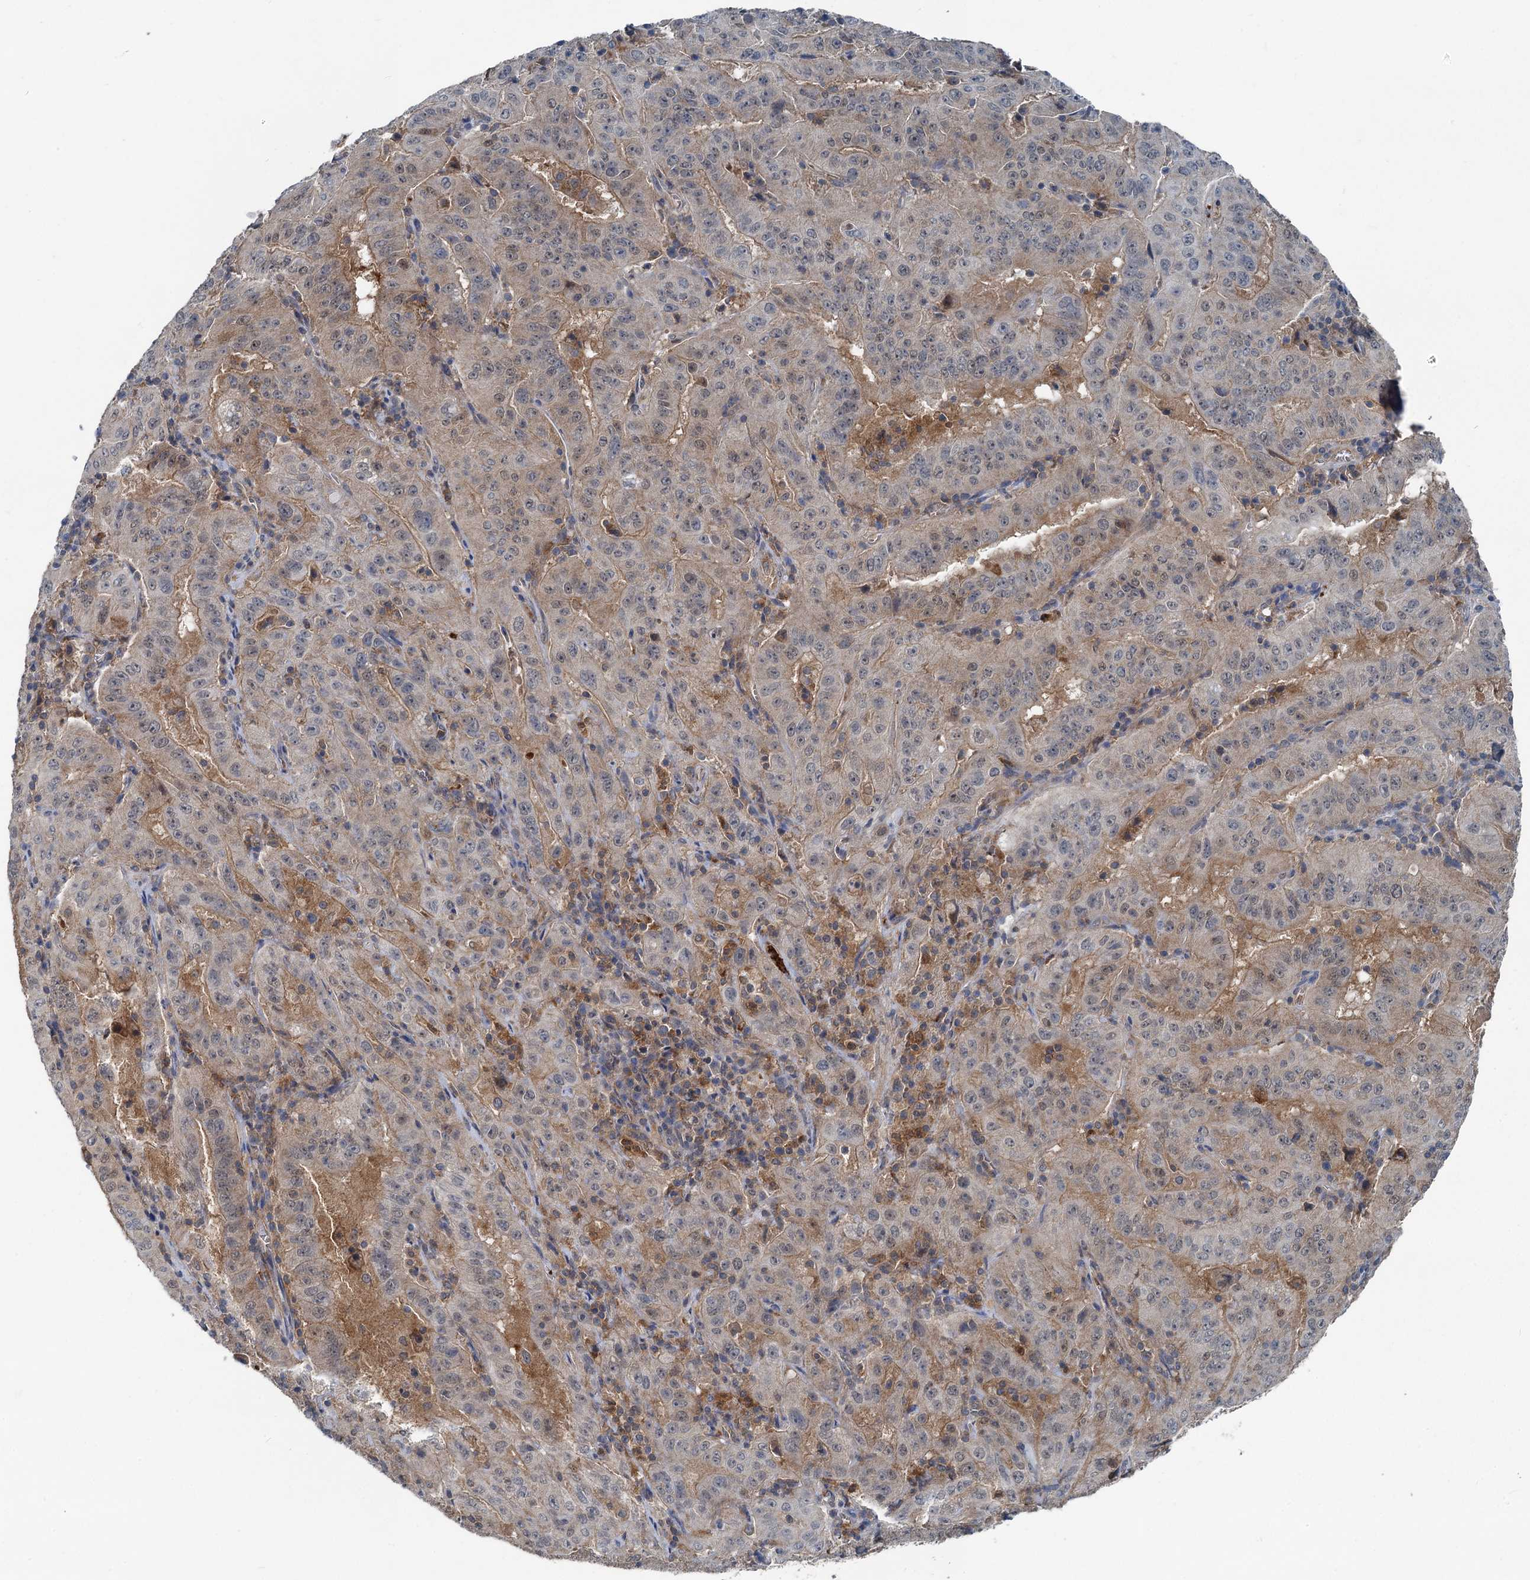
{"staining": {"intensity": "weak", "quantity": "<25%", "location": "cytoplasmic/membranous"}, "tissue": "pancreatic cancer", "cell_type": "Tumor cells", "image_type": "cancer", "snomed": [{"axis": "morphology", "description": "Adenocarcinoma, NOS"}, {"axis": "topography", "description": "Pancreas"}], "caption": "There is no significant positivity in tumor cells of pancreatic cancer (adenocarcinoma).", "gene": "GCLM", "patient": {"sex": "male", "age": 63}}